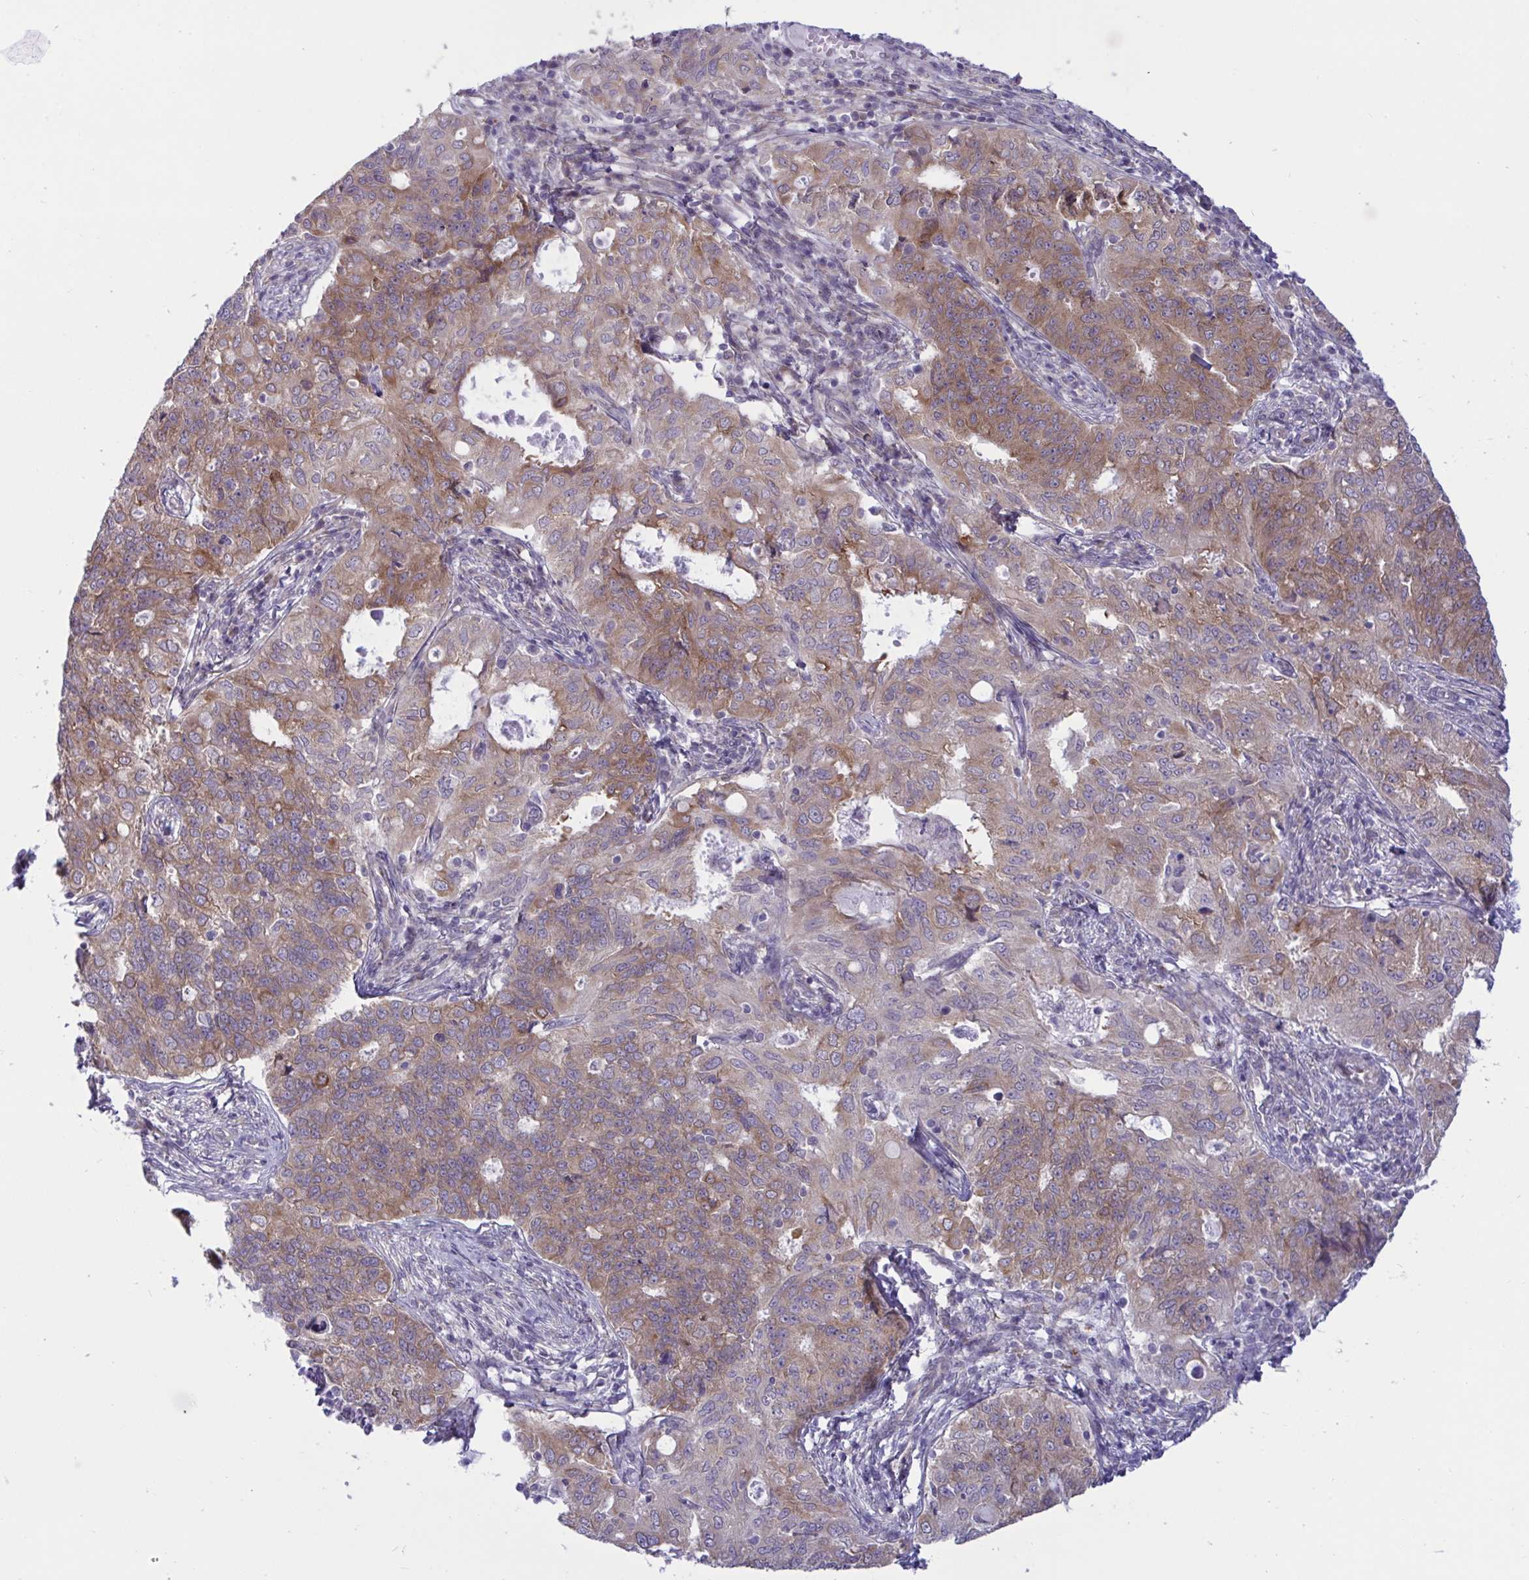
{"staining": {"intensity": "moderate", "quantity": ">75%", "location": "cytoplasmic/membranous"}, "tissue": "endometrial cancer", "cell_type": "Tumor cells", "image_type": "cancer", "snomed": [{"axis": "morphology", "description": "Adenocarcinoma, NOS"}, {"axis": "topography", "description": "Endometrium"}], "caption": "Immunohistochemical staining of endometrial cancer (adenocarcinoma) reveals medium levels of moderate cytoplasmic/membranous staining in about >75% of tumor cells.", "gene": "CAMLG", "patient": {"sex": "female", "age": 43}}